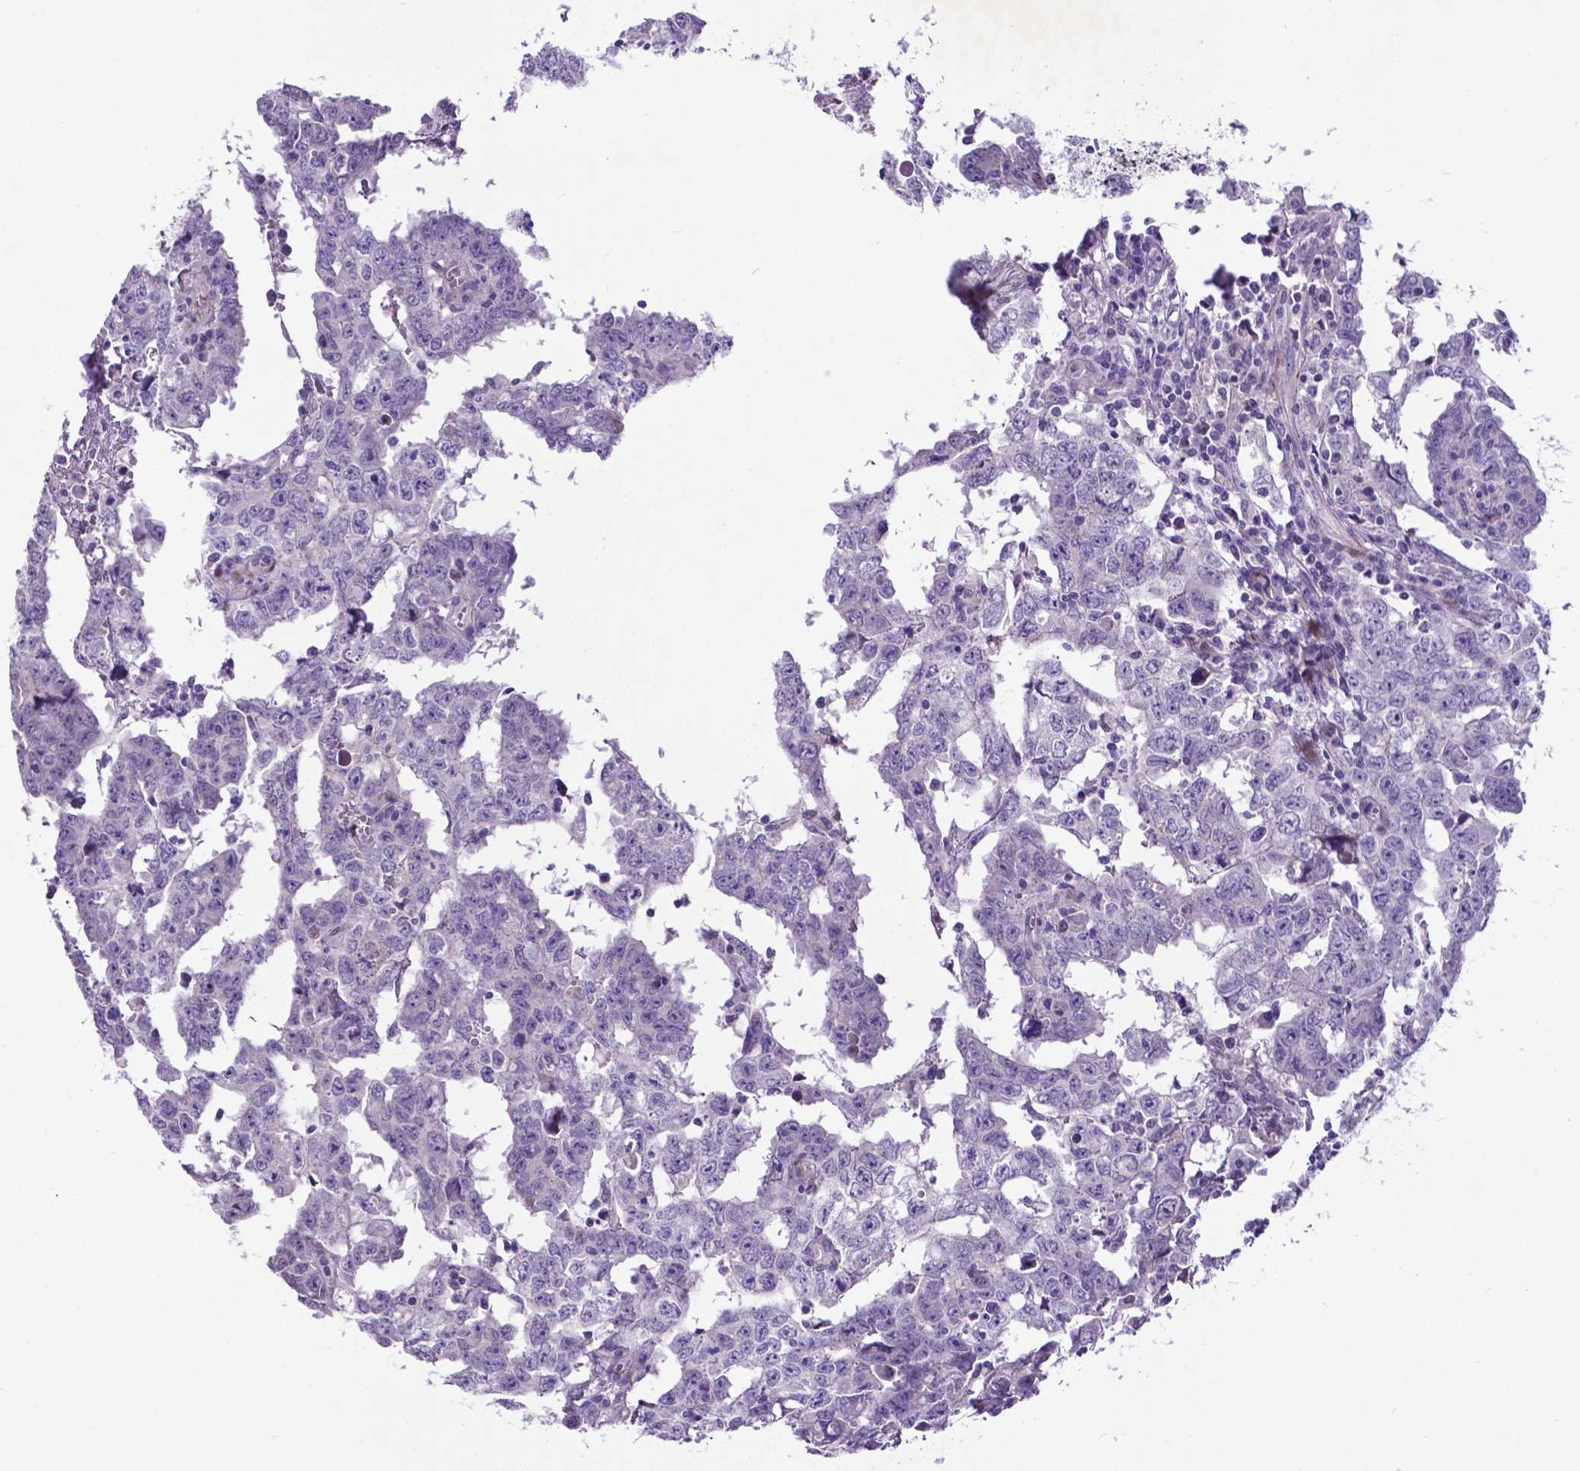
{"staining": {"intensity": "negative", "quantity": "none", "location": "none"}, "tissue": "testis cancer", "cell_type": "Tumor cells", "image_type": "cancer", "snomed": [{"axis": "morphology", "description": "Carcinoma, Embryonal, NOS"}, {"axis": "topography", "description": "Testis"}], "caption": "DAB (3,3'-diaminobenzidine) immunohistochemical staining of human testis cancer shows no significant positivity in tumor cells. (Brightfield microscopy of DAB immunohistochemistry at high magnification).", "gene": "PFKFB4", "patient": {"sex": "male", "age": 22}}